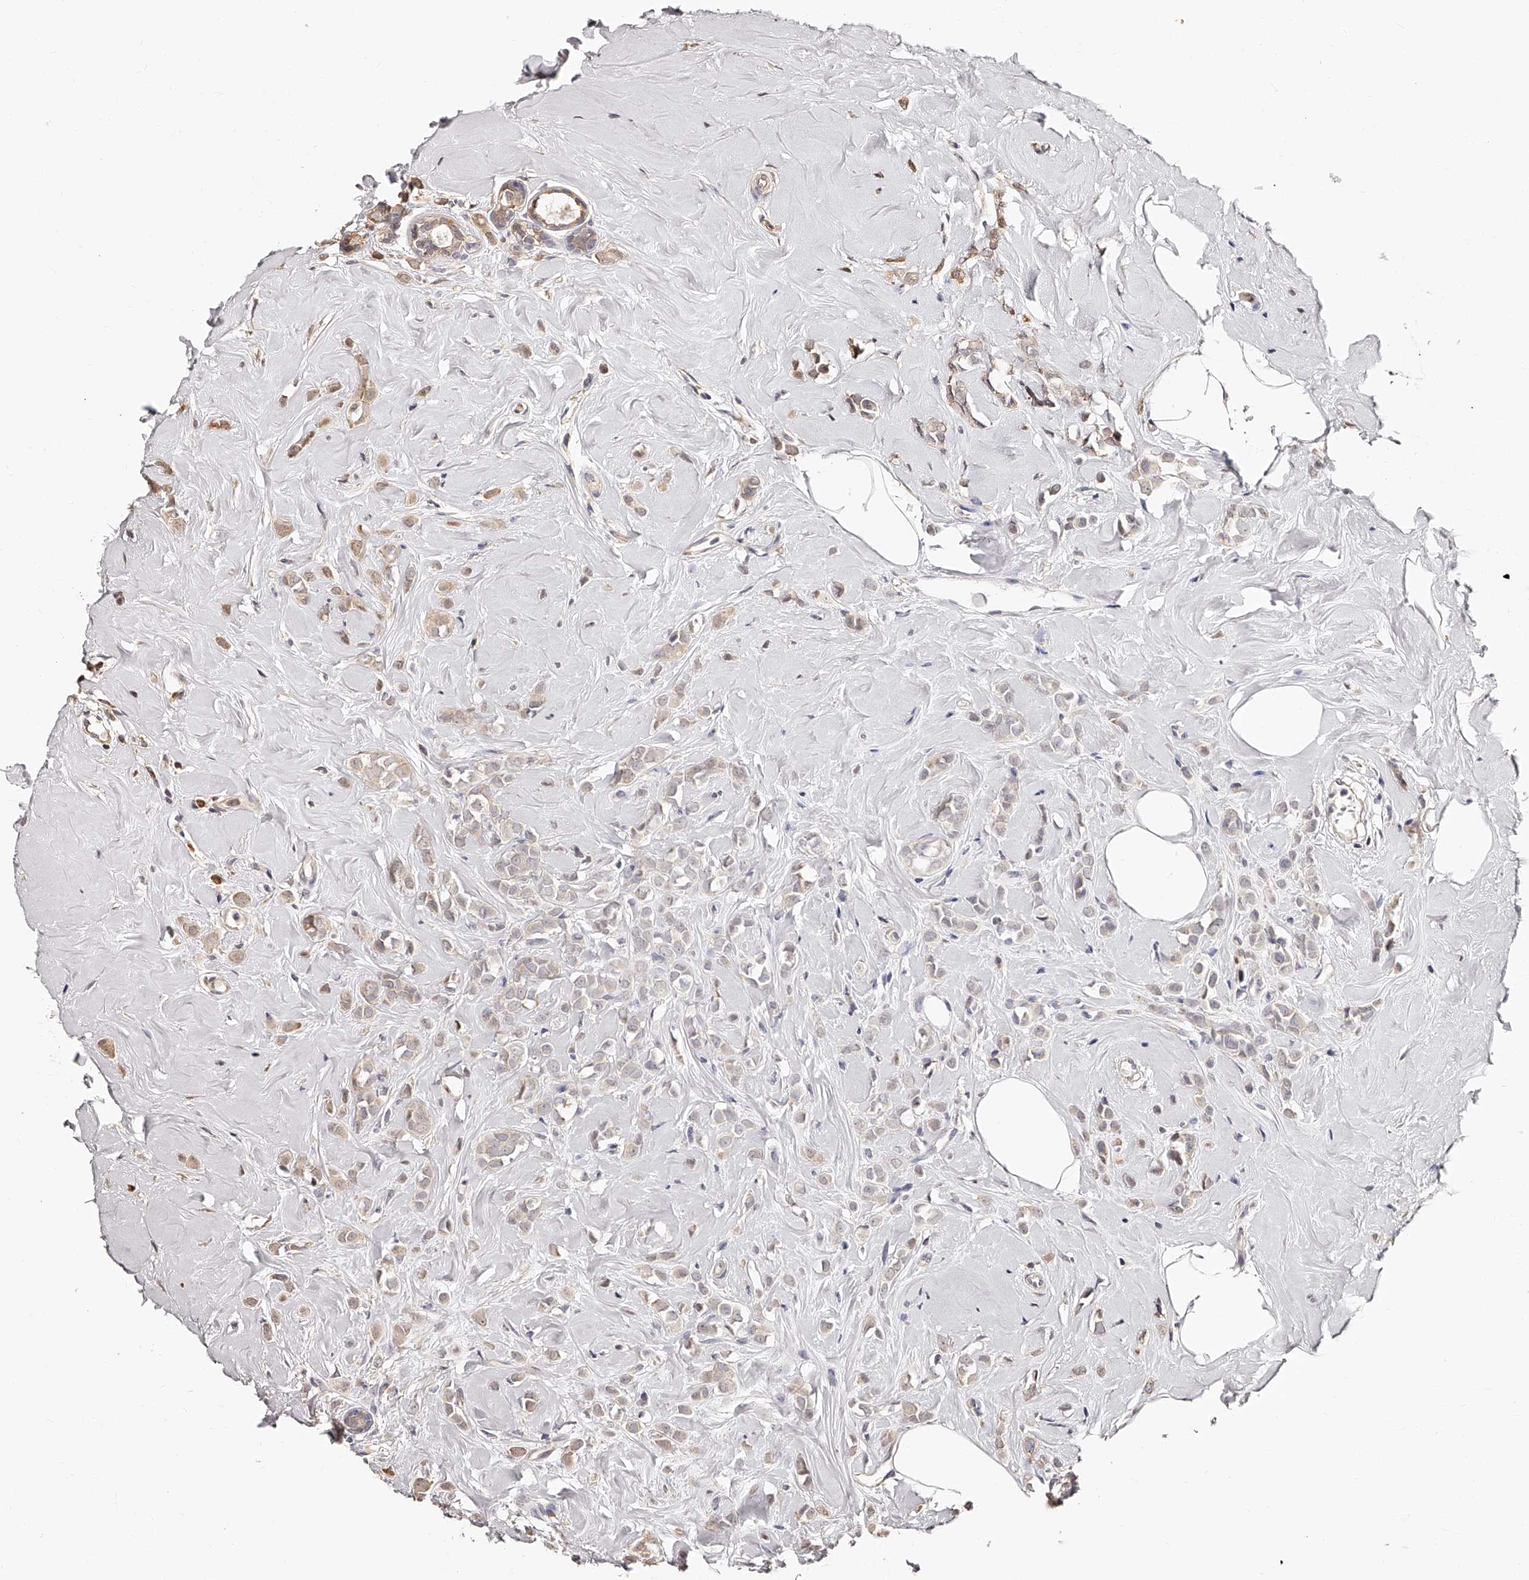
{"staining": {"intensity": "moderate", "quantity": "25%-75%", "location": "cytoplasmic/membranous"}, "tissue": "breast cancer", "cell_type": "Tumor cells", "image_type": "cancer", "snomed": [{"axis": "morphology", "description": "Lobular carcinoma"}, {"axis": "topography", "description": "Breast"}], "caption": "Tumor cells demonstrate medium levels of moderate cytoplasmic/membranous staining in approximately 25%-75% of cells in human breast cancer.", "gene": "ZNF582", "patient": {"sex": "female", "age": 47}}